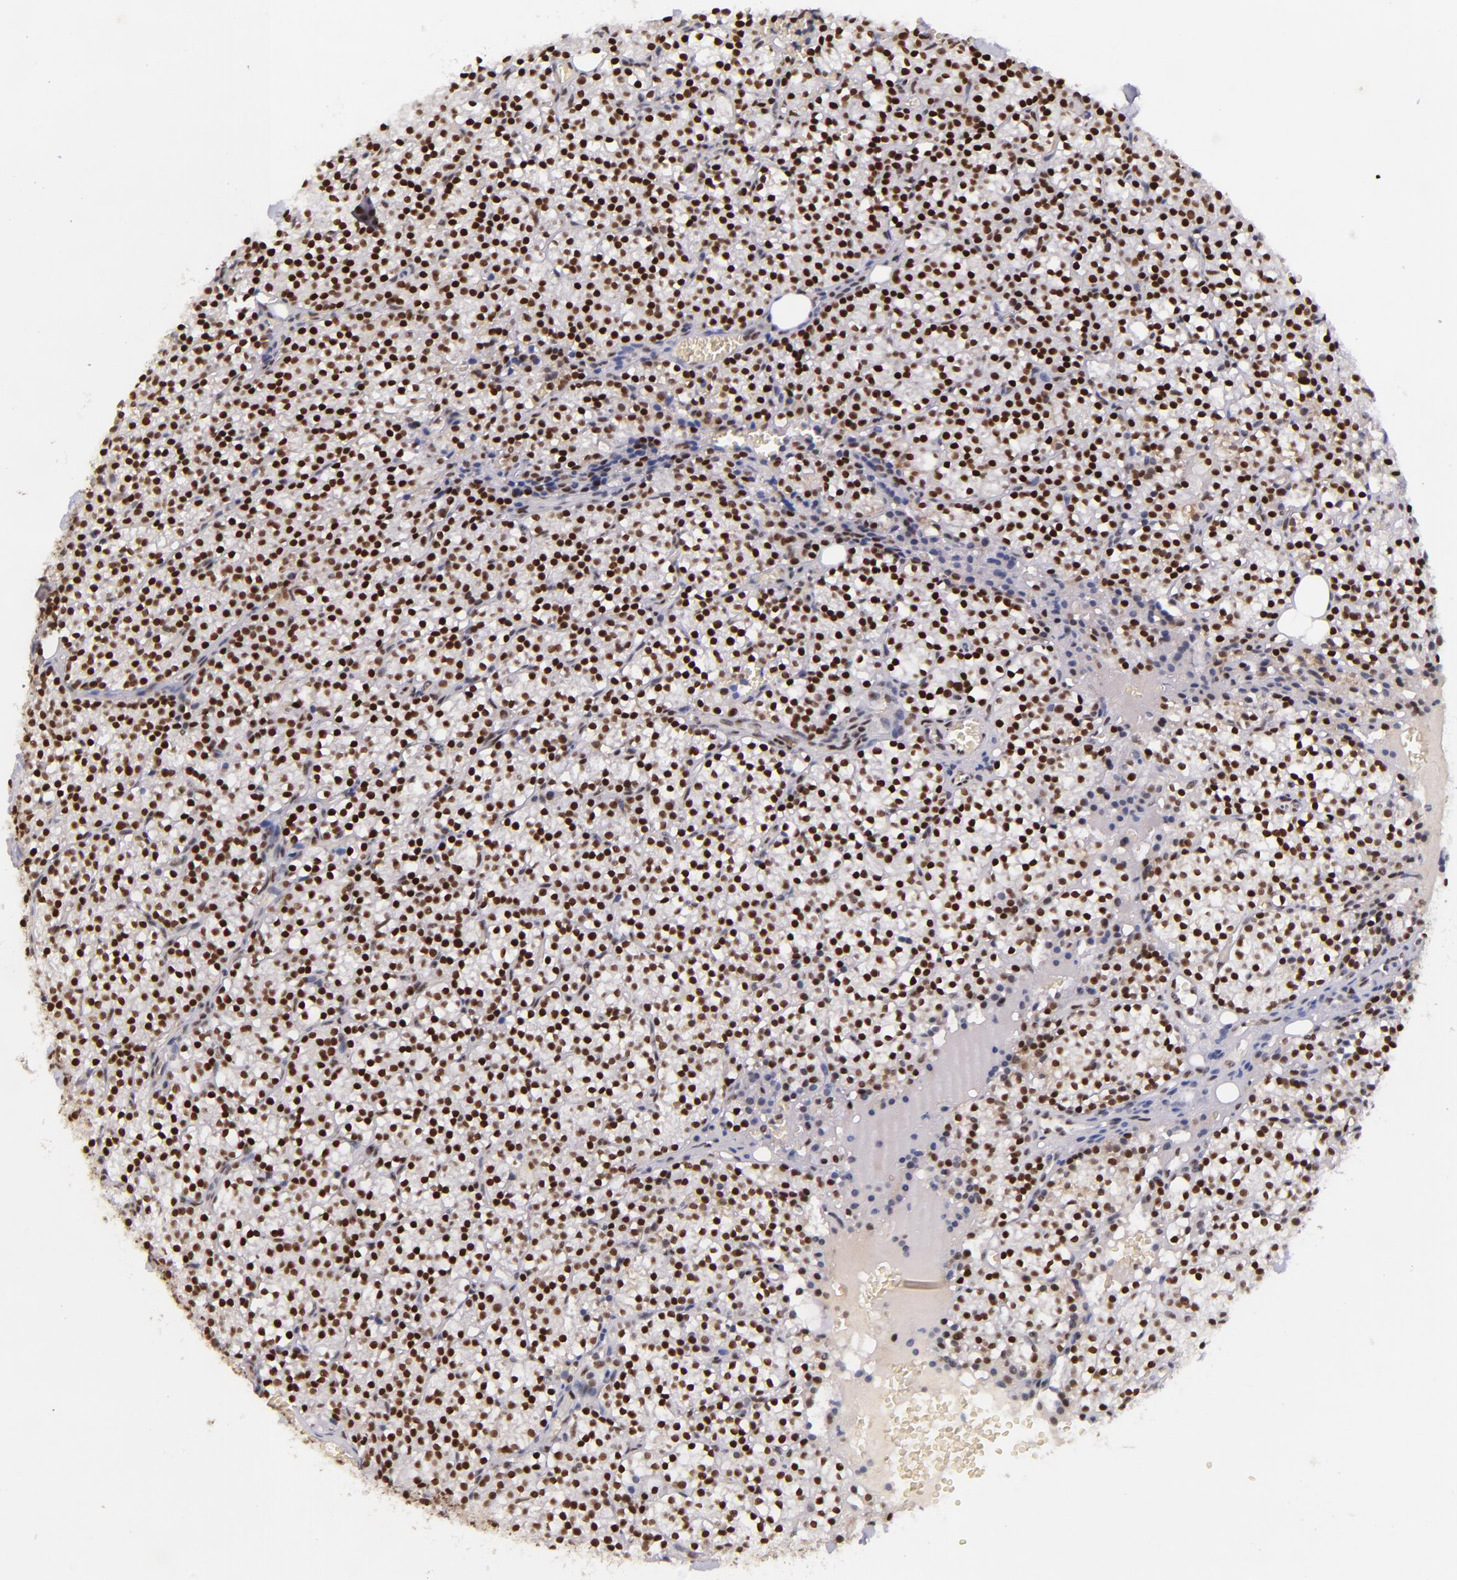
{"staining": {"intensity": "strong", "quantity": ">75%", "location": "nuclear"}, "tissue": "parathyroid gland", "cell_type": "Glandular cells", "image_type": "normal", "snomed": [{"axis": "morphology", "description": "Normal tissue, NOS"}, {"axis": "topography", "description": "Parathyroid gland"}], "caption": "Immunohistochemistry of unremarkable human parathyroid gland reveals high levels of strong nuclear positivity in approximately >75% of glandular cells. Nuclei are stained in blue.", "gene": "GPKOW", "patient": {"sex": "female", "age": 17}}